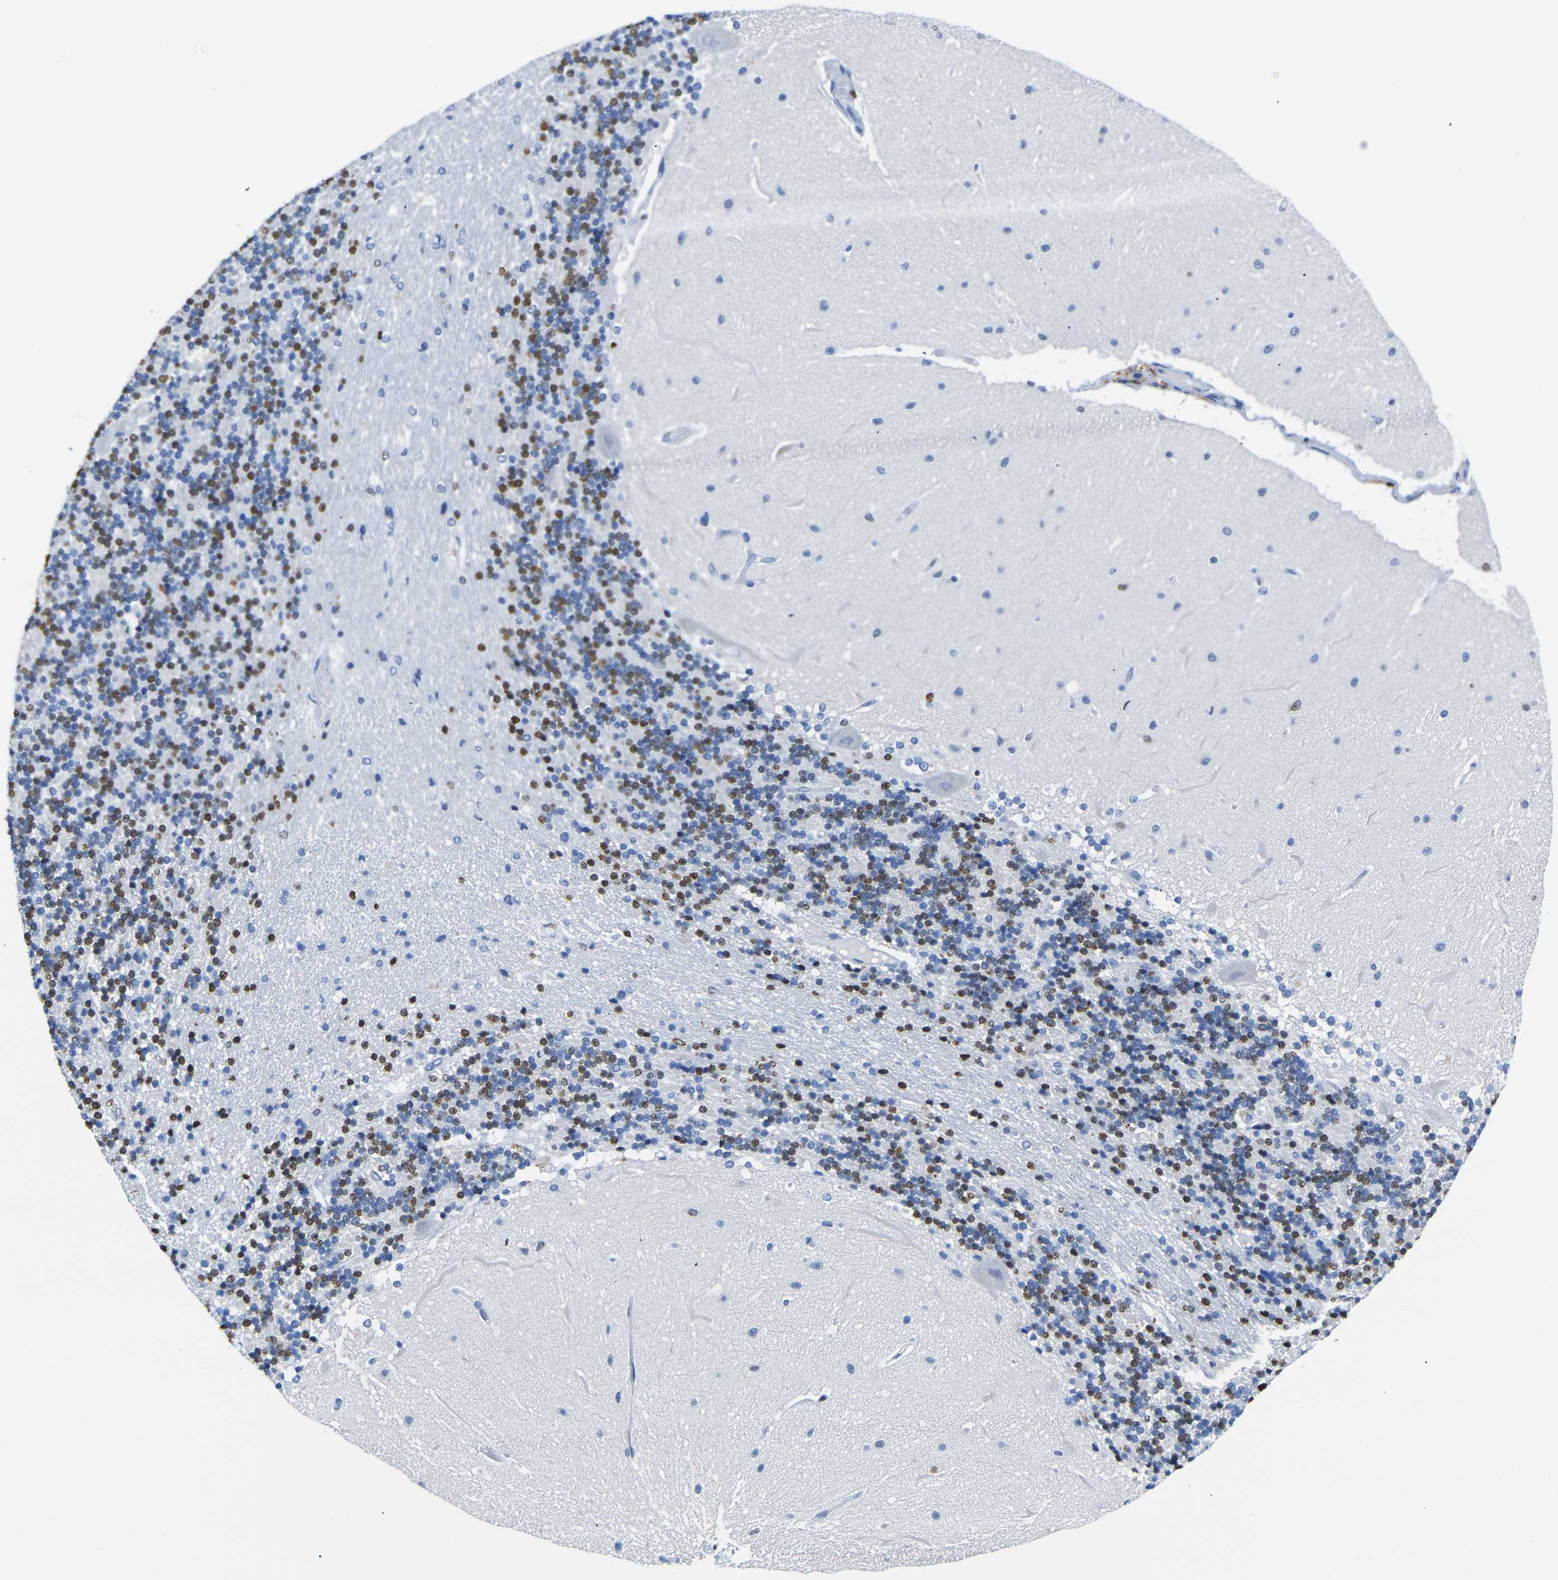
{"staining": {"intensity": "strong", "quantity": "25%-75%", "location": "nuclear"}, "tissue": "cerebellum", "cell_type": "Cells in granular layer", "image_type": "normal", "snomed": [{"axis": "morphology", "description": "Normal tissue, NOS"}, {"axis": "topography", "description": "Cerebellum"}], "caption": "Cerebellum stained with IHC displays strong nuclear positivity in about 25%-75% of cells in granular layer.", "gene": "DRAXIN", "patient": {"sex": "female", "age": 54}}